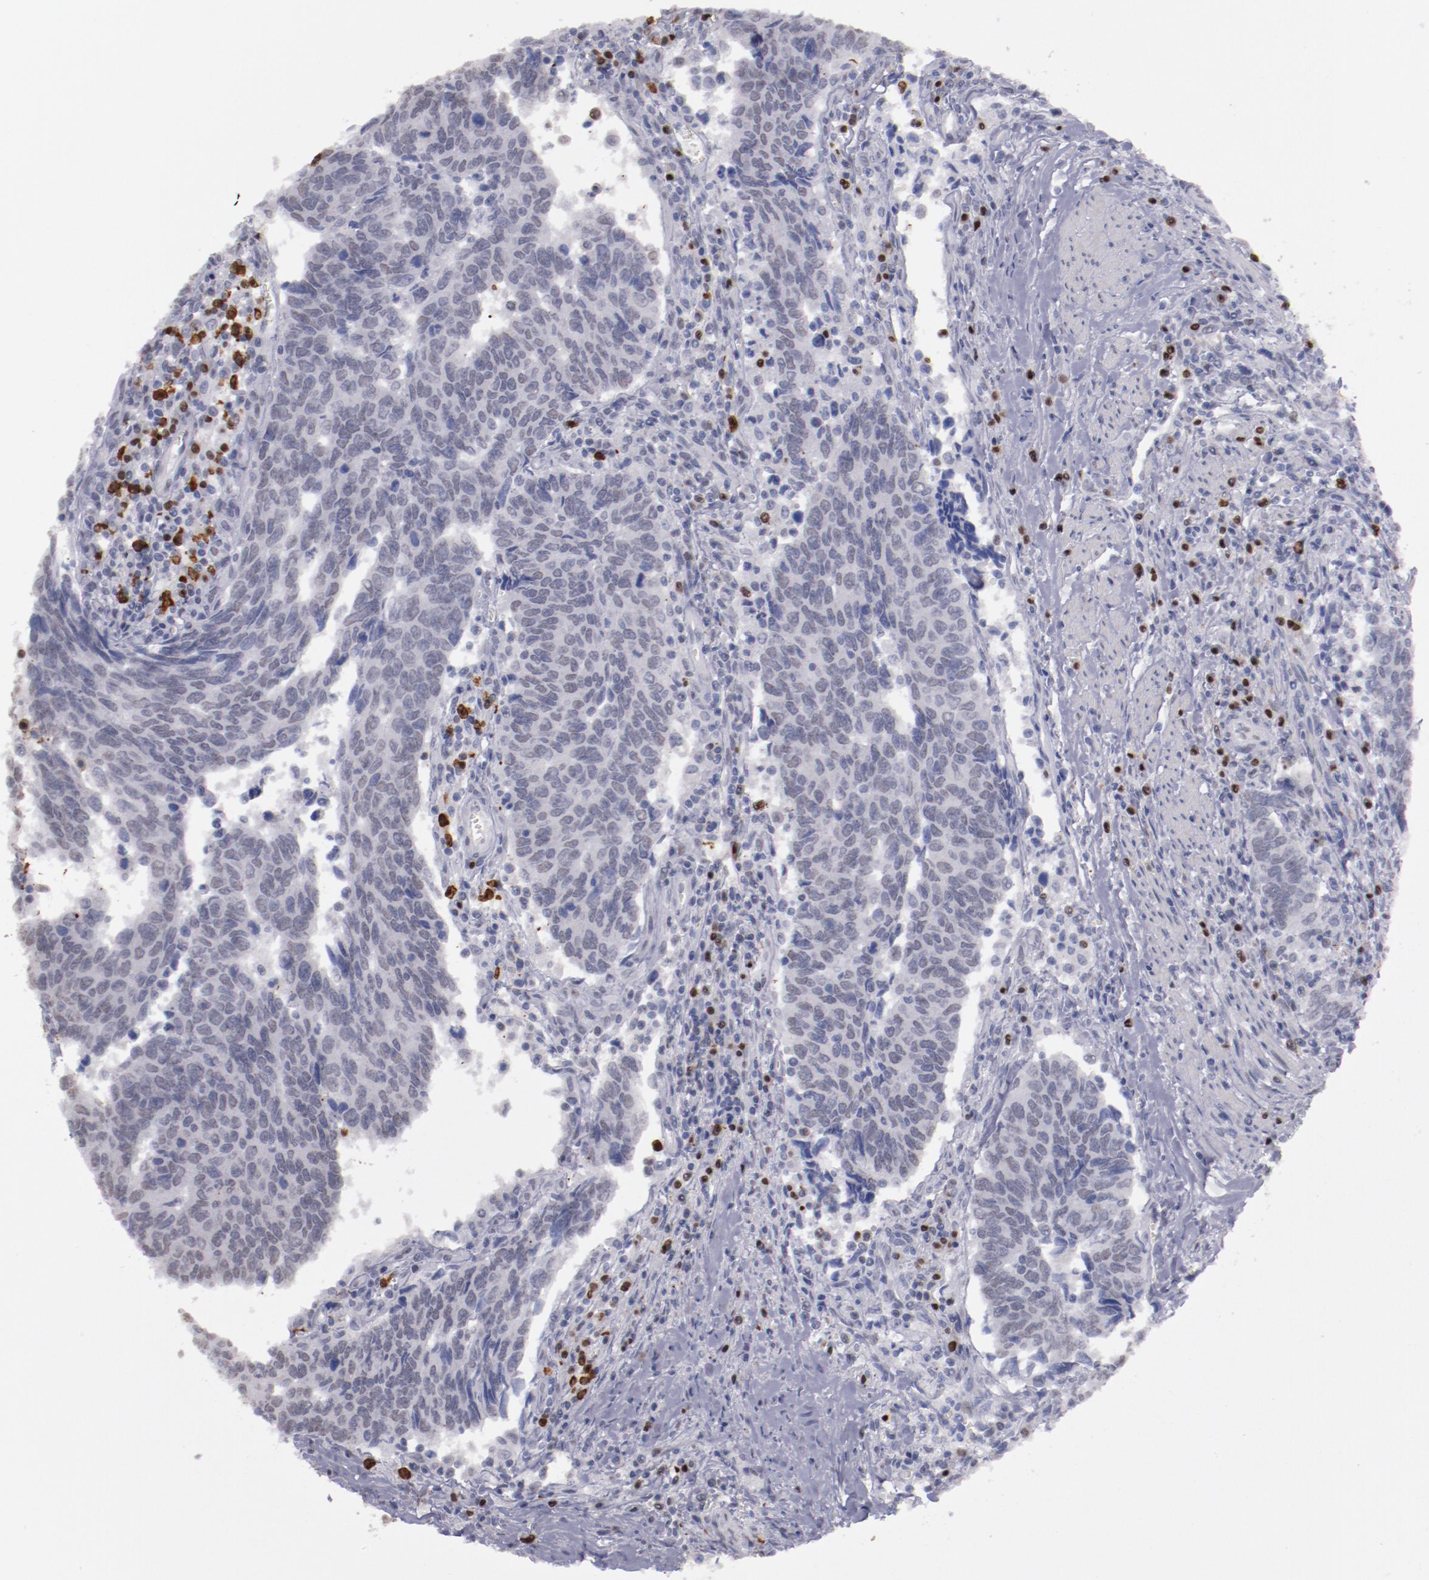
{"staining": {"intensity": "negative", "quantity": "none", "location": "none"}, "tissue": "urothelial cancer", "cell_type": "Tumor cells", "image_type": "cancer", "snomed": [{"axis": "morphology", "description": "Urothelial carcinoma, High grade"}, {"axis": "topography", "description": "Urinary bladder"}], "caption": "The IHC micrograph has no significant expression in tumor cells of urothelial cancer tissue.", "gene": "IRF4", "patient": {"sex": "male", "age": 86}}